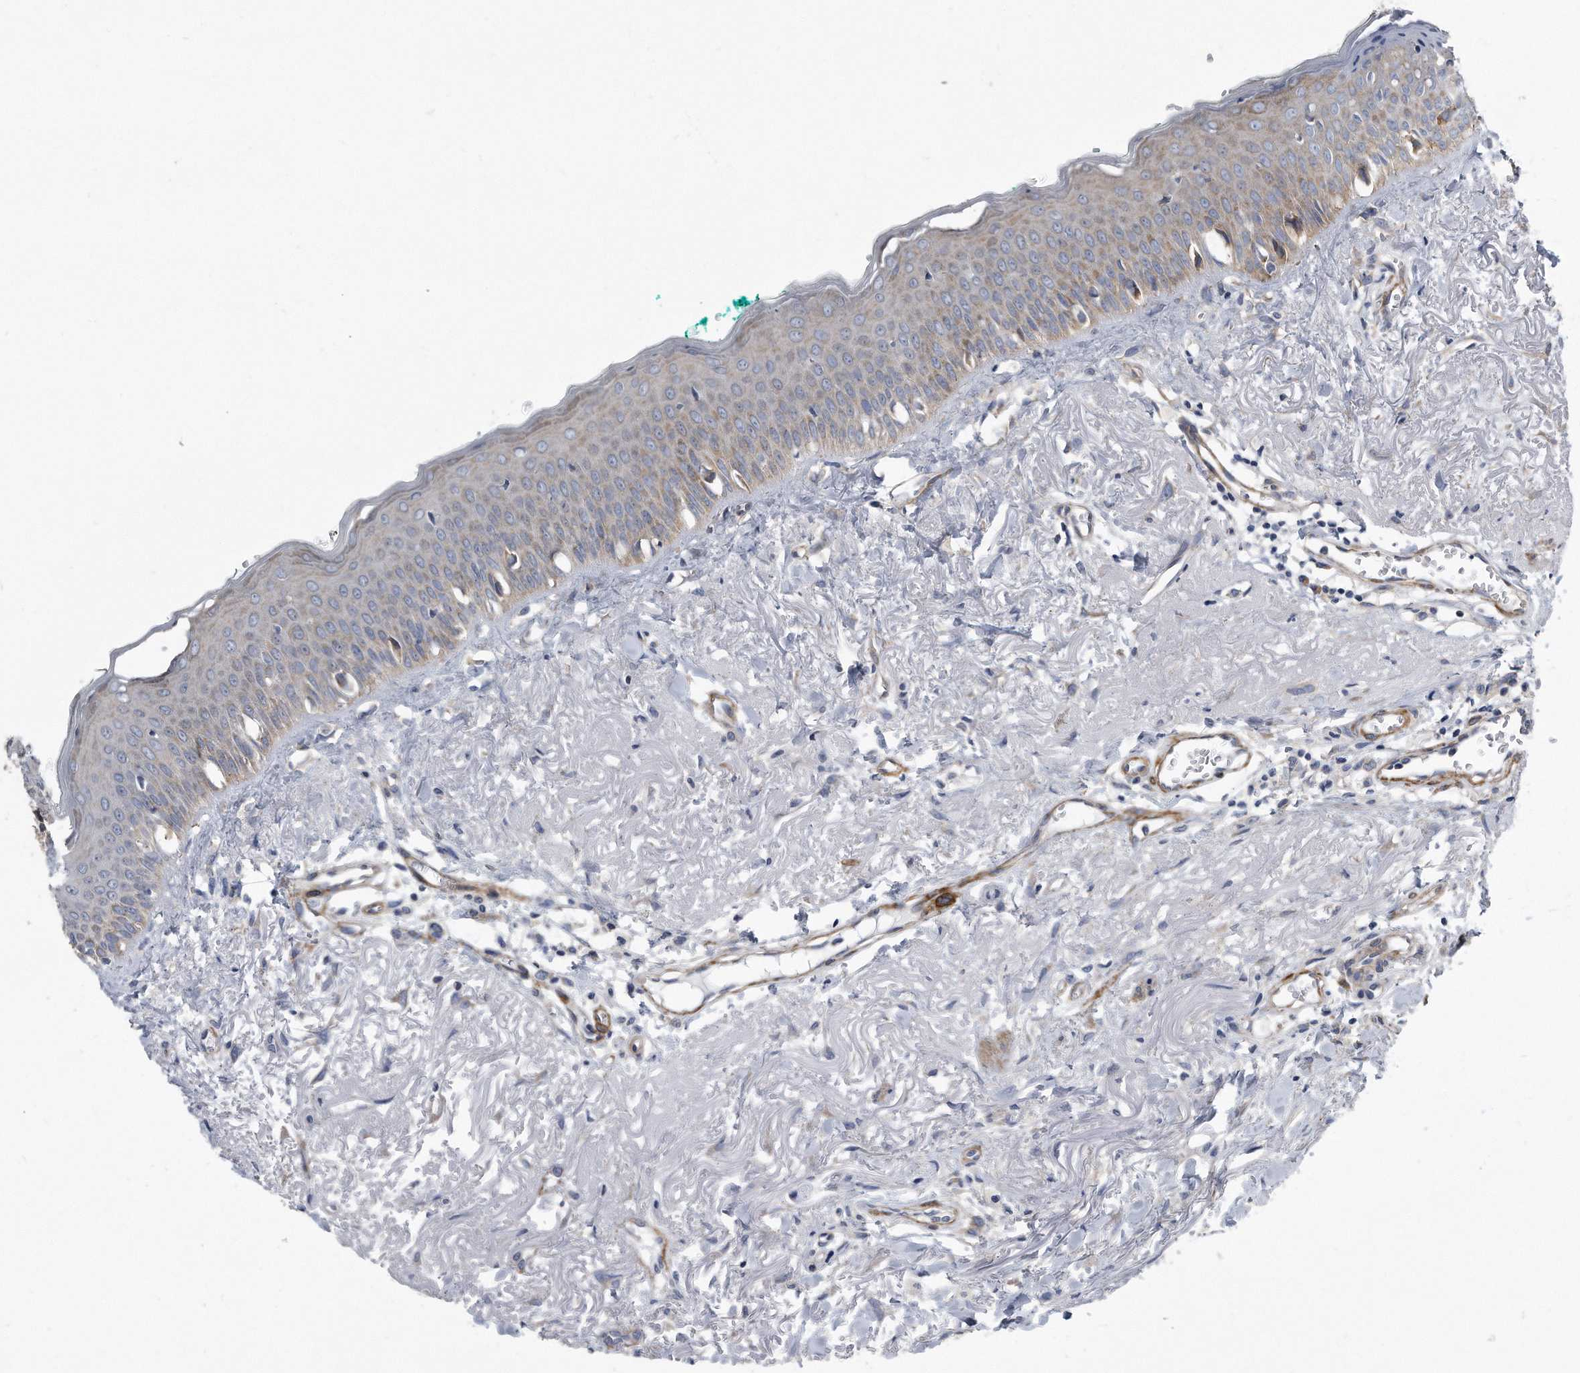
{"staining": {"intensity": "moderate", "quantity": "25%-75%", "location": "cytoplasmic/membranous"}, "tissue": "oral mucosa", "cell_type": "Squamous epithelial cells", "image_type": "normal", "snomed": [{"axis": "morphology", "description": "Normal tissue, NOS"}, {"axis": "topography", "description": "Oral tissue"}], "caption": "About 25%-75% of squamous epithelial cells in normal oral mucosa reveal moderate cytoplasmic/membranous protein expression as visualized by brown immunohistochemical staining.", "gene": "EIF2B4", "patient": {"sex": "female", "age": 70}}